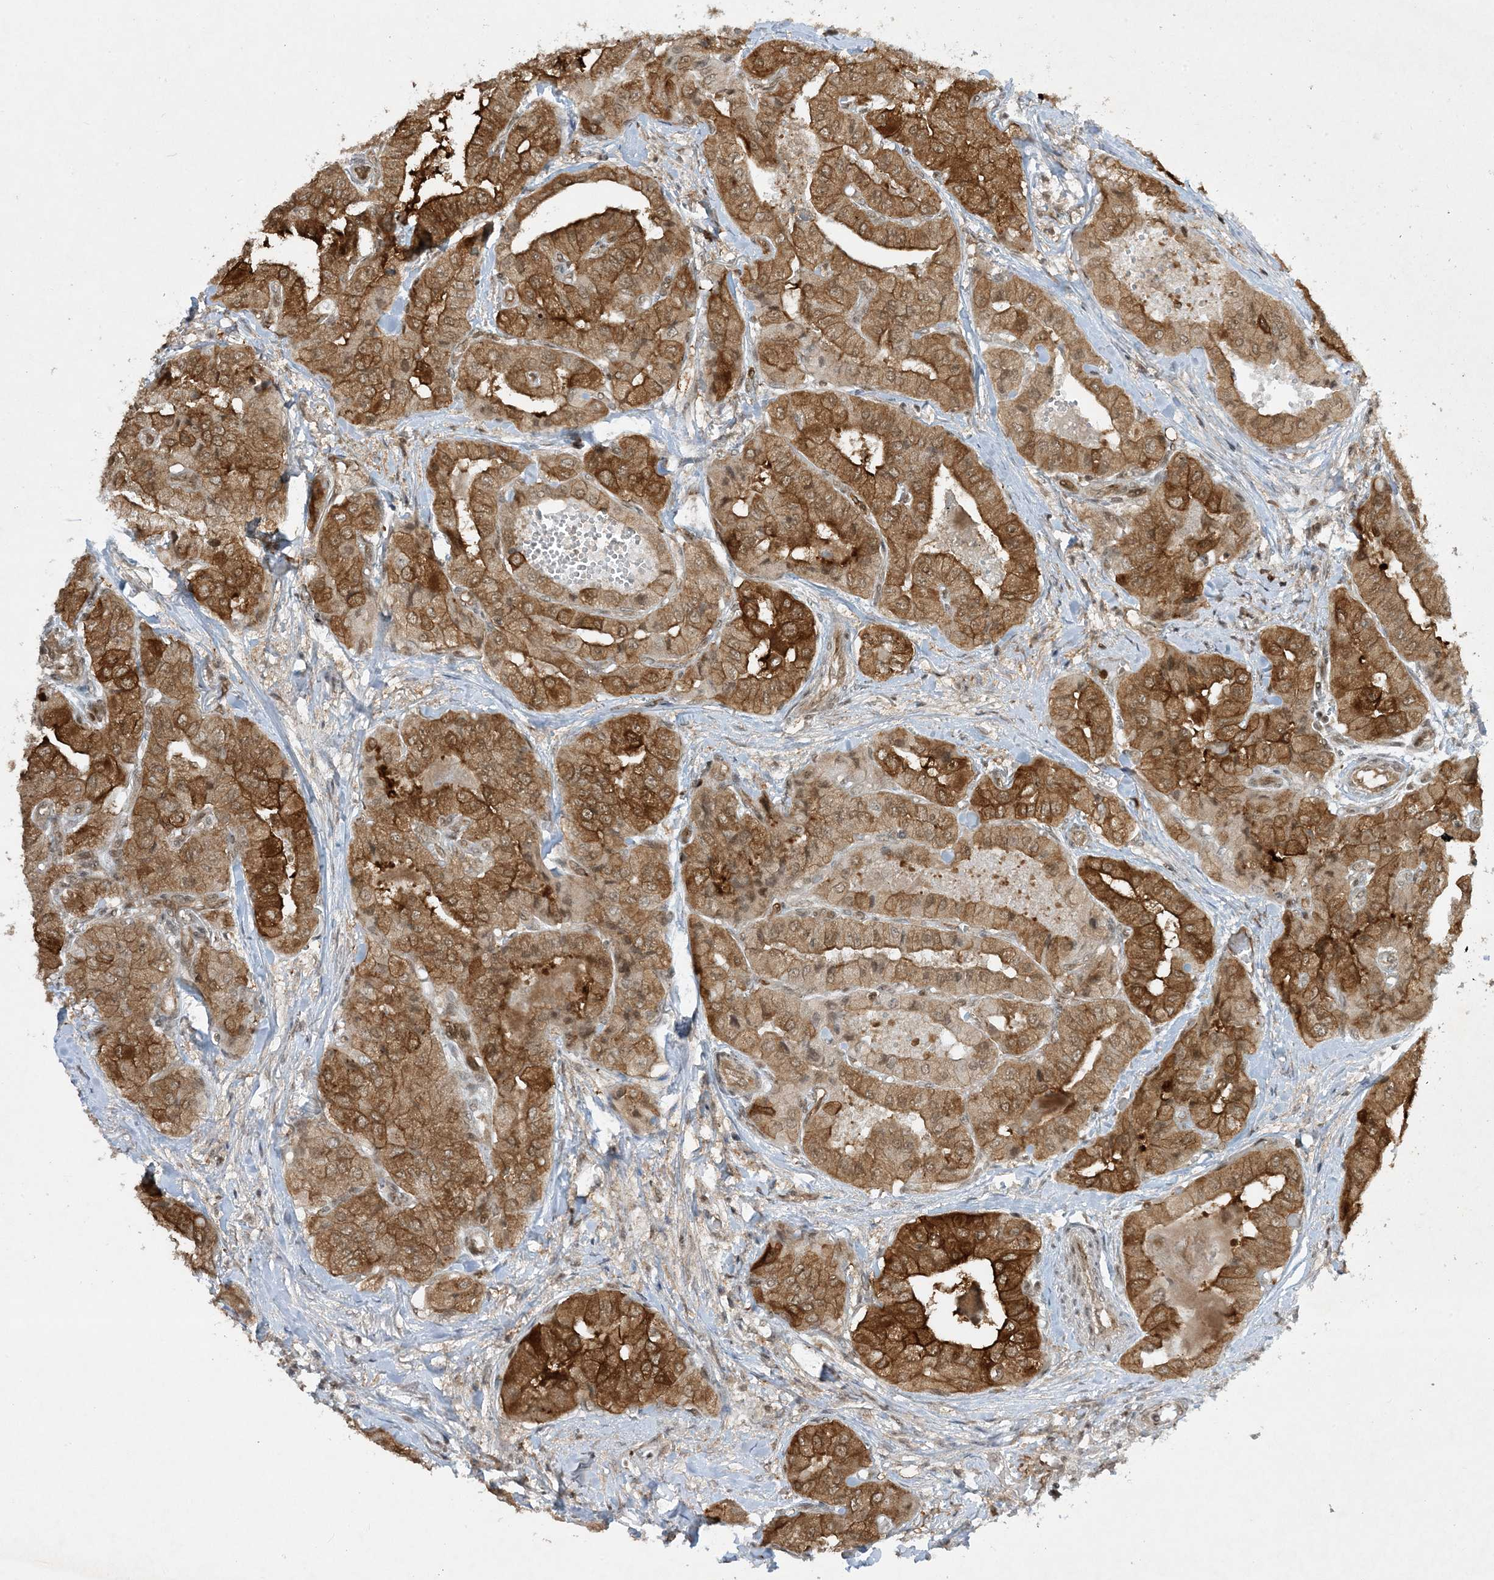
{"staining": {"intensity": "strong", "quantity": ">75%", "location": "cytoplasmic/membranous"}, "tissue": "thyroid cancer", "cell_type": "Tumor cells", "image_type": "cancer", "snomed": [{"axis": "morphology", "description": "Papillary adenocarcinoma, NOS"}, {"axis": "topography", "description": "Thyroid gland"}], "caption": "Papillary adenocarcinoma (thyroid) stained with a protein marker demonstrates strong staining in tumor cells.", "gene": "CERT1", "patient": {"sex": "female", "age": 59}}